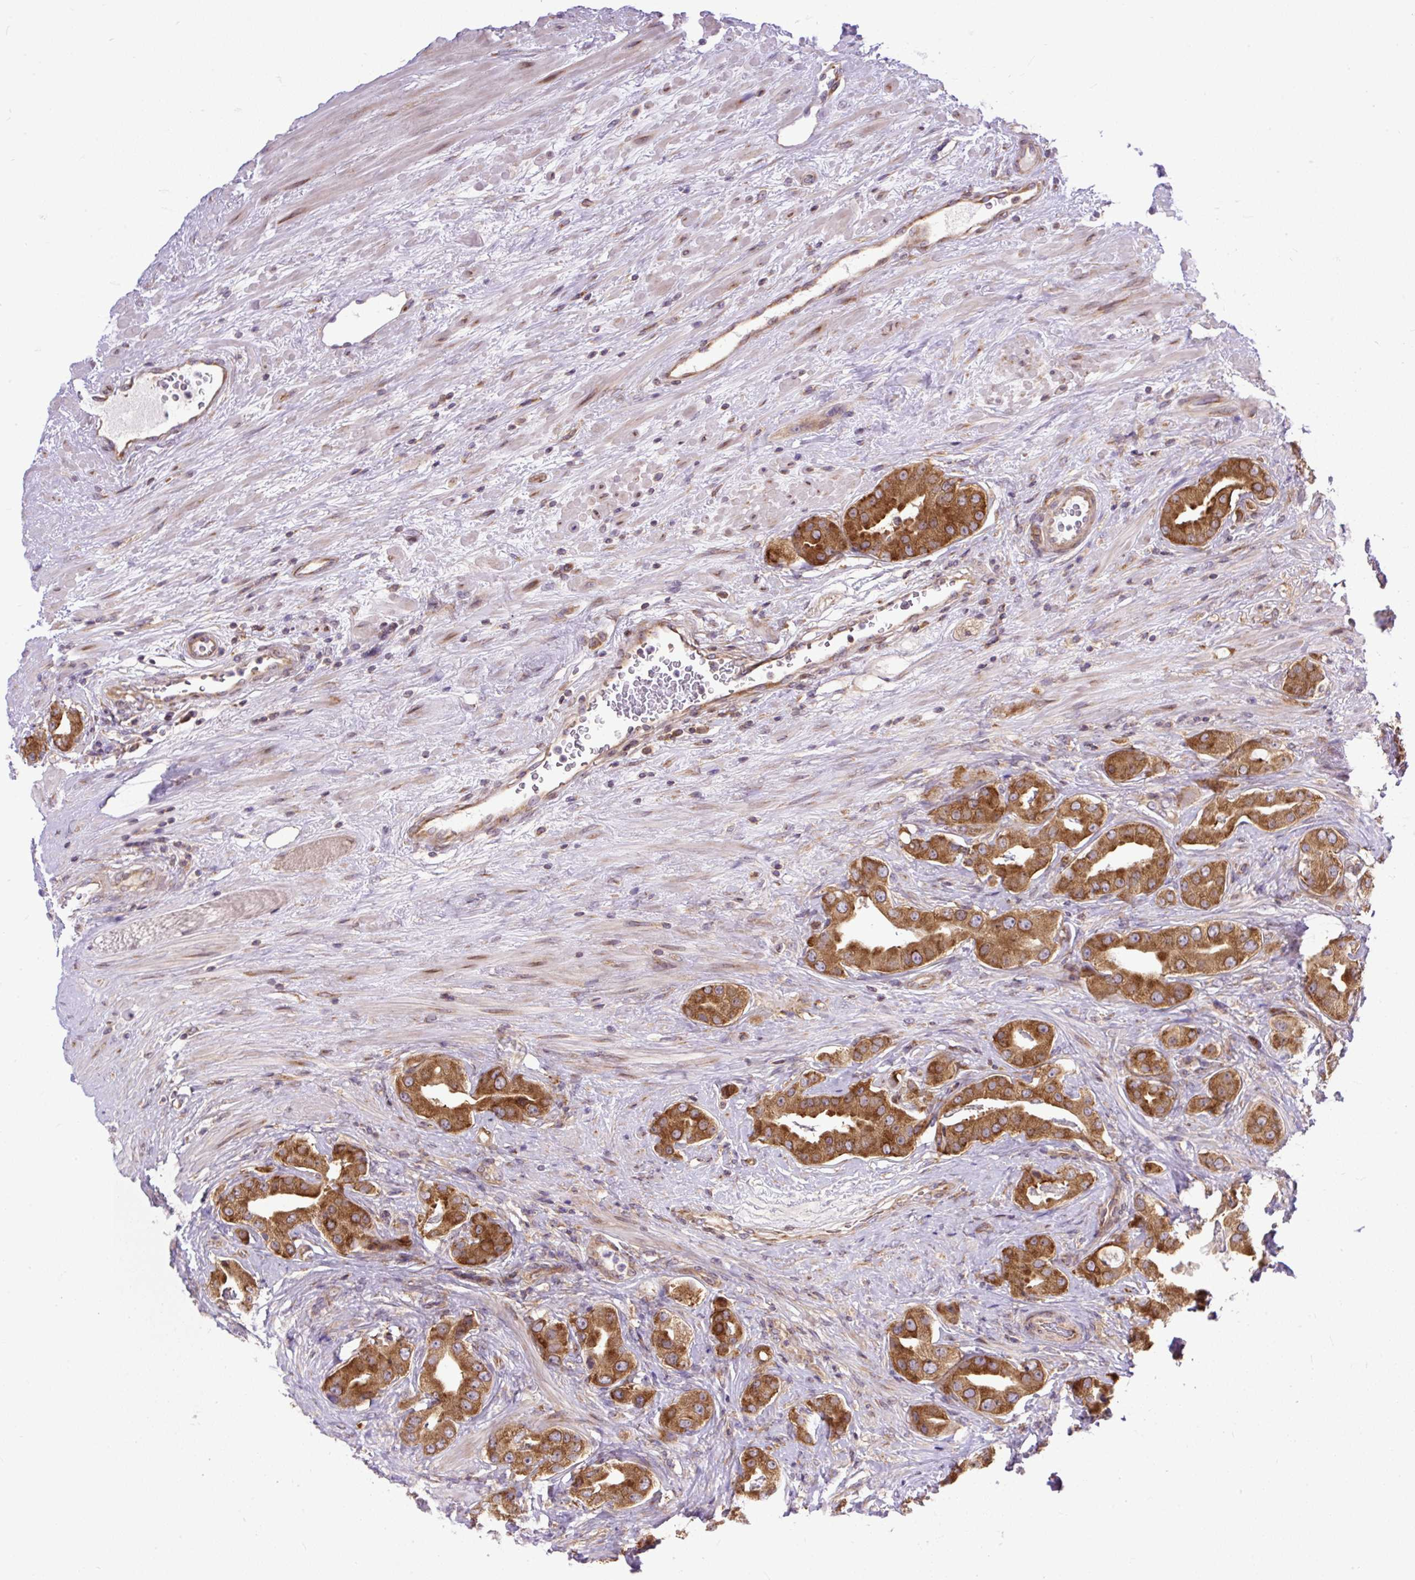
{"staining": {"intensity": "strong", "quantity": ">75%", "location": "cytoplasmic/membranous"}, "tissue": "prostate cancer", "cell_type": "Tumor cells", "image_type": "cancer", "snomed": [{"axis": "morphology", "description": "Adenocarcinoma, High grade"}, {"axis": "topography", "description": "Prostate"}], "caption": "High-power microscopy captured an immunohistochemistry image of prostate cancer (adenocarcinoma (high-grade)), revealing strong cytoplasmic/membranous expression in approximately >75% of tumor cells.", "gene": "TRIM17", "patient": {"sex": "male", "age": 63}}